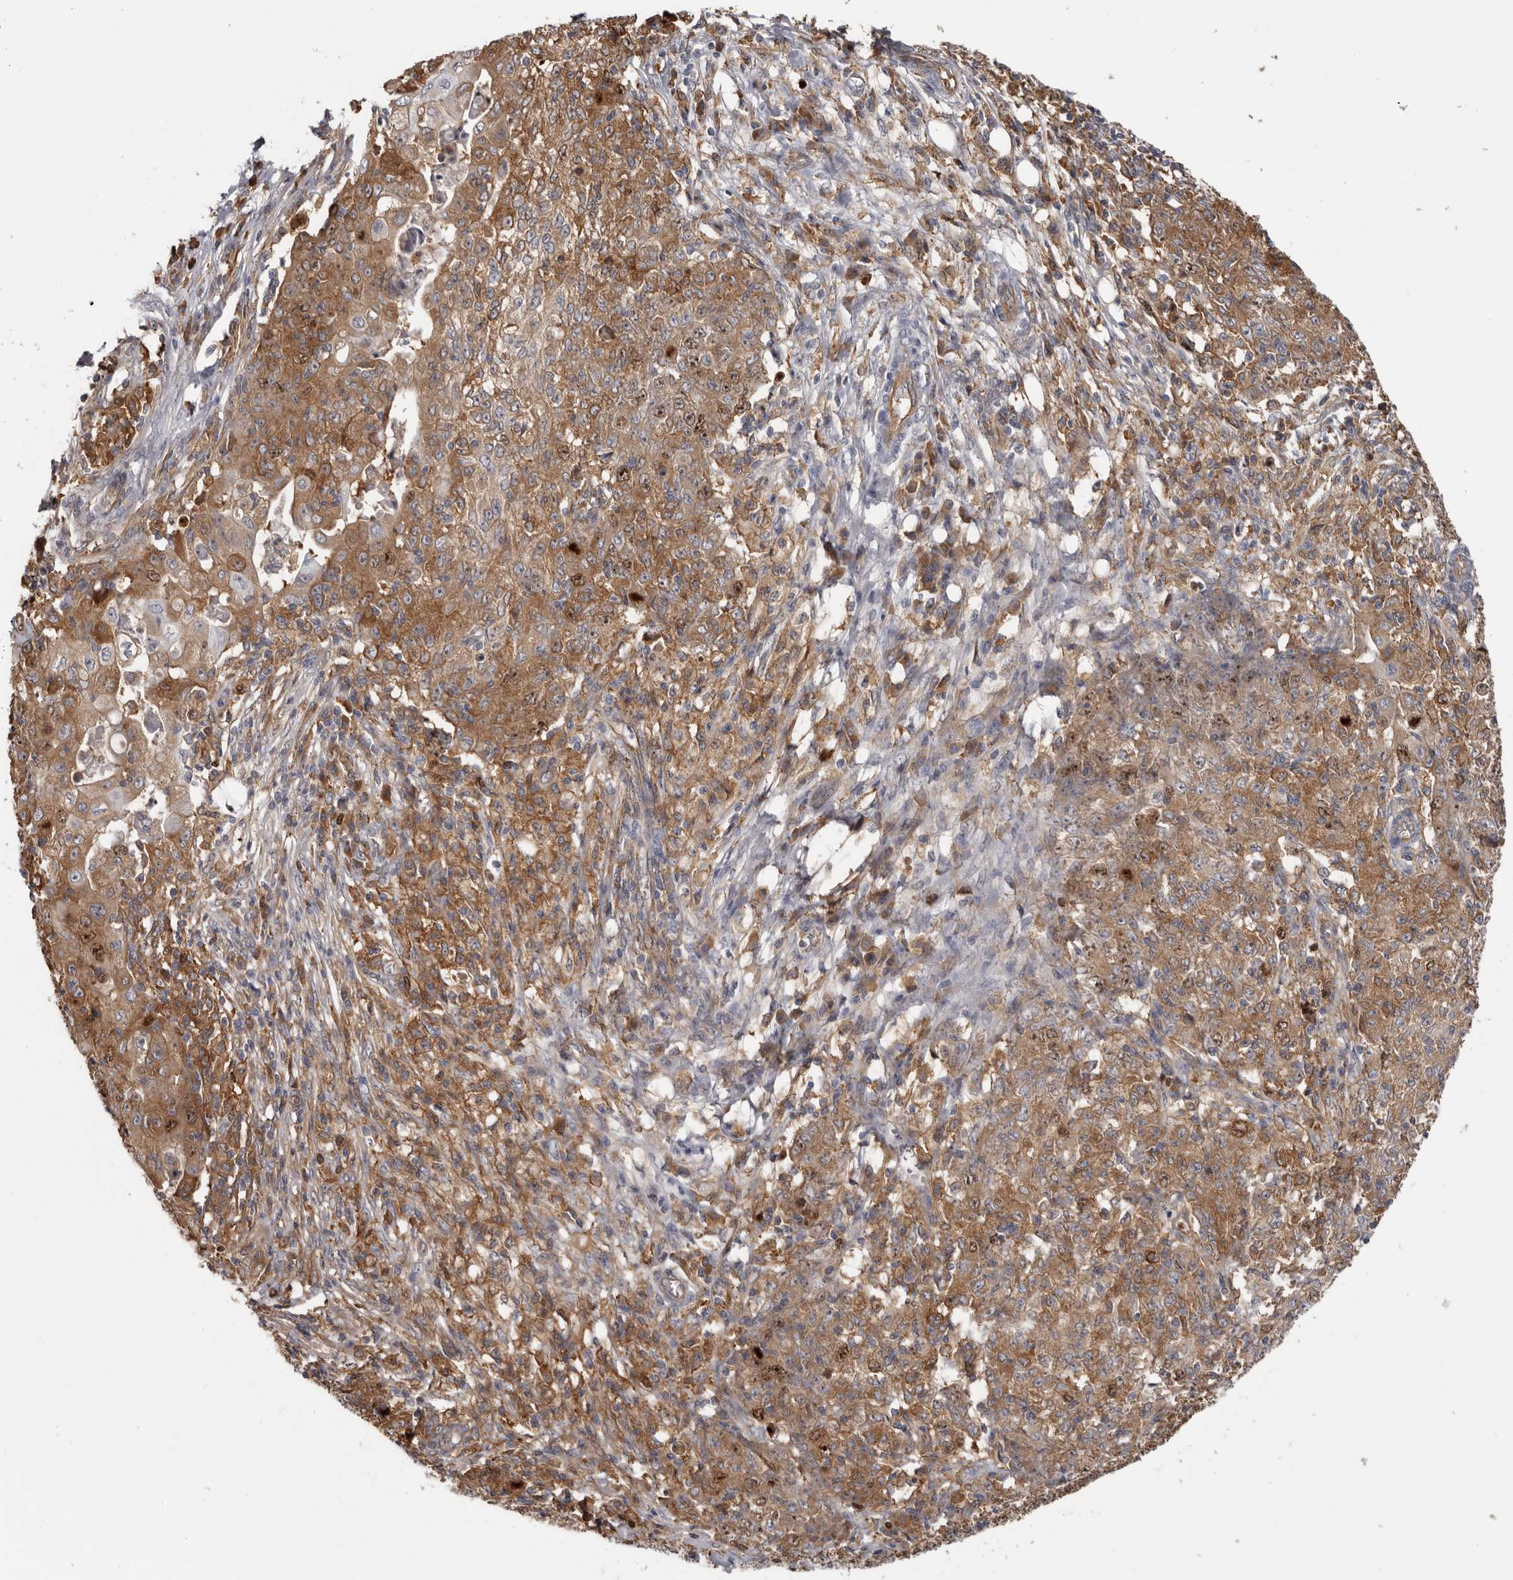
{"staining": {"intensity": "moderate", "quantity": ">75%", "location": "cytoplasmic/membranous,nuclear"}, "tissue": "ovarian cancer", "cell_type": "Tumor cells", "image_type": "cancer", "snomed": [{"axis": "morphology", "description": "Carcinoma, endometroid"}, {"axis": "topography", "description": "Ovary"}], "caption": "There is medium levels of moderate cytoplasmic/membranous and nuclear expression in tumor cells of ovarian cancer, as demonstrated by immunohistochemical staining (brown color).", "gene": "CDCA8", "patient": {"sex": "female", "age": 42}}